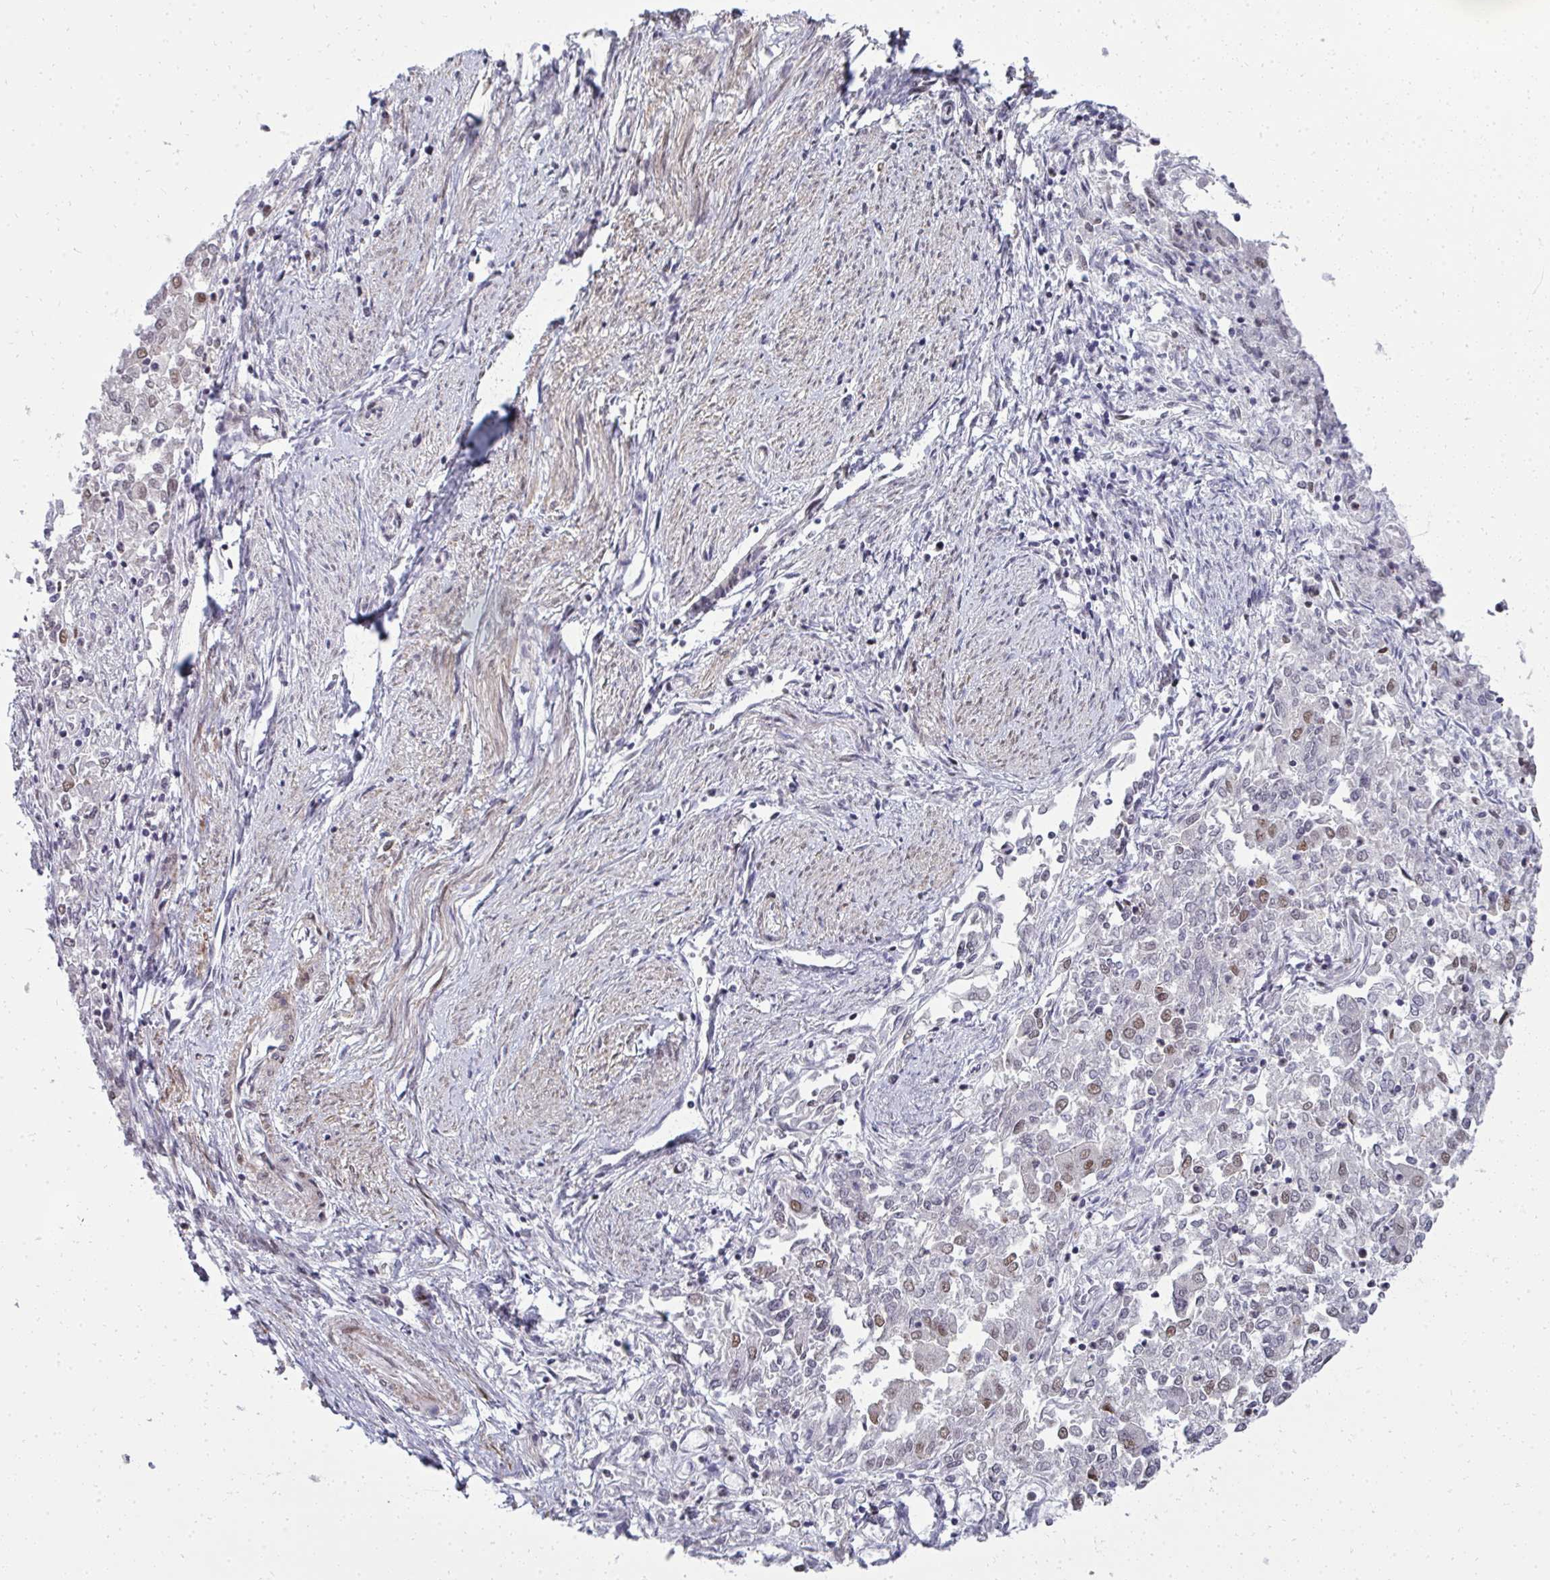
{"staining": {"intensity": "moderate", "quantity": "<25%", "location": "nuclear"}, "tissue": "endometrial cancer", "cell_type": "Tumor cells", "image_type": "cancer", "snomed": [{"axis": "morphology", "description": "Adenocarcinoma, NOS"}, {"axis": "topography", "description": "Endometrium"}], "caption": "Immunohistochemistry (IHC) staining of endometrial adenocarcinoma, which demonstrates low levels of moderate nuclear positivity in approximately <25% of tumor cells indicating moderate nuclear protein staining. The staining was performed using DAB (3,3'-diaminobenzidine) (brown) for protein detection and nuclei were counterstained in hematoxylin (blue).", "gene": "SIRT7", "patient": {"sex": "female", "age": 57}}